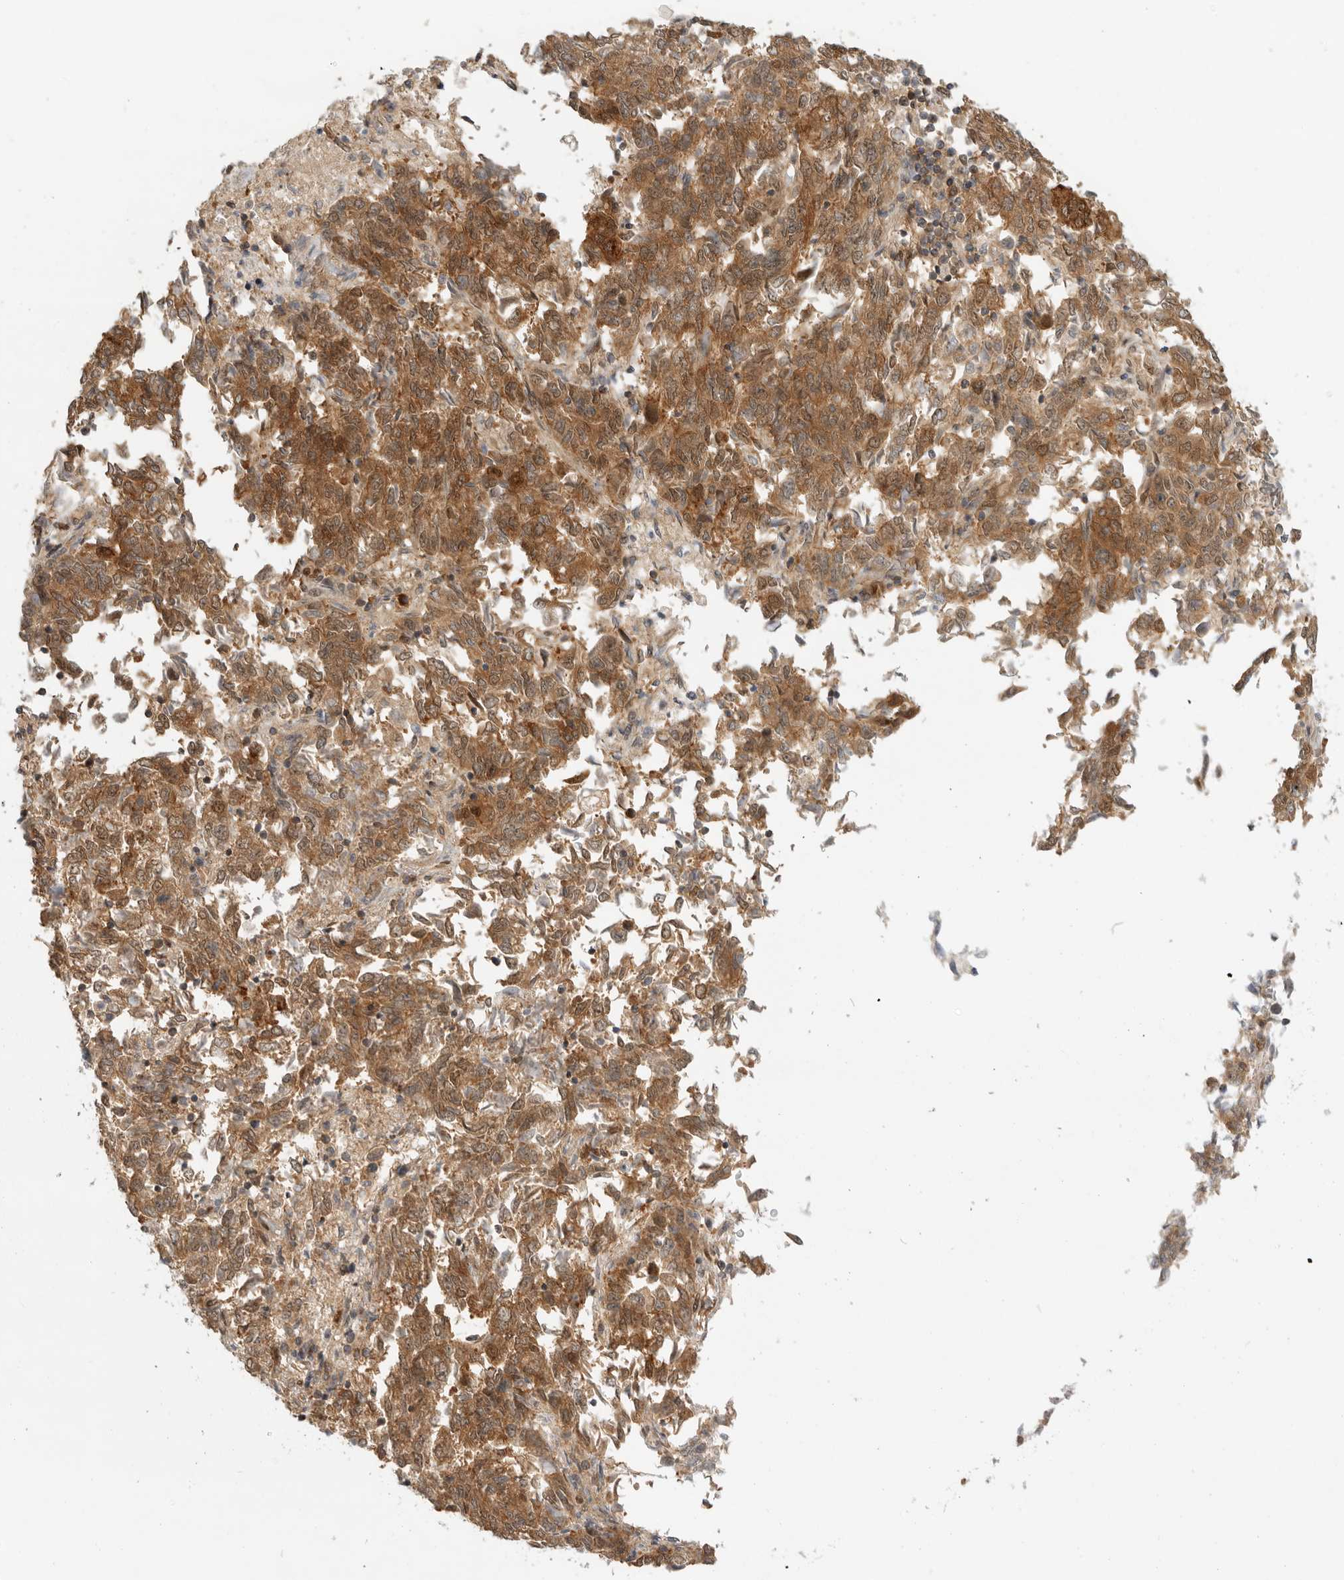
{"staining": {"intensity": "moderate", "quantity": ">75%", "location": "cytoplasmic/membranous"}, "tissue": "endometrial cancer", "cell_type": "Tumor cells", "image_type": "cancer", "snomed": [{"axis": "morphology", "description": "Adenocarcinoma, NOS"}, {"axis": "topography", "description": "Endometrium"}], "caption": "Brown immunohistochemical staining in human endometrial cancer demonstrates moderate cytoplasmic/membranous expression in approximately >75% of tumor cells. The protein of interest is stained brown, and the nuclei are stained in blue (DAB (3,3'-diaminobenzidine) IHC with brightfield microscopy, high magnification).", "gene": "DCAF8", "patient": {"sex": "female", "age": 80}}